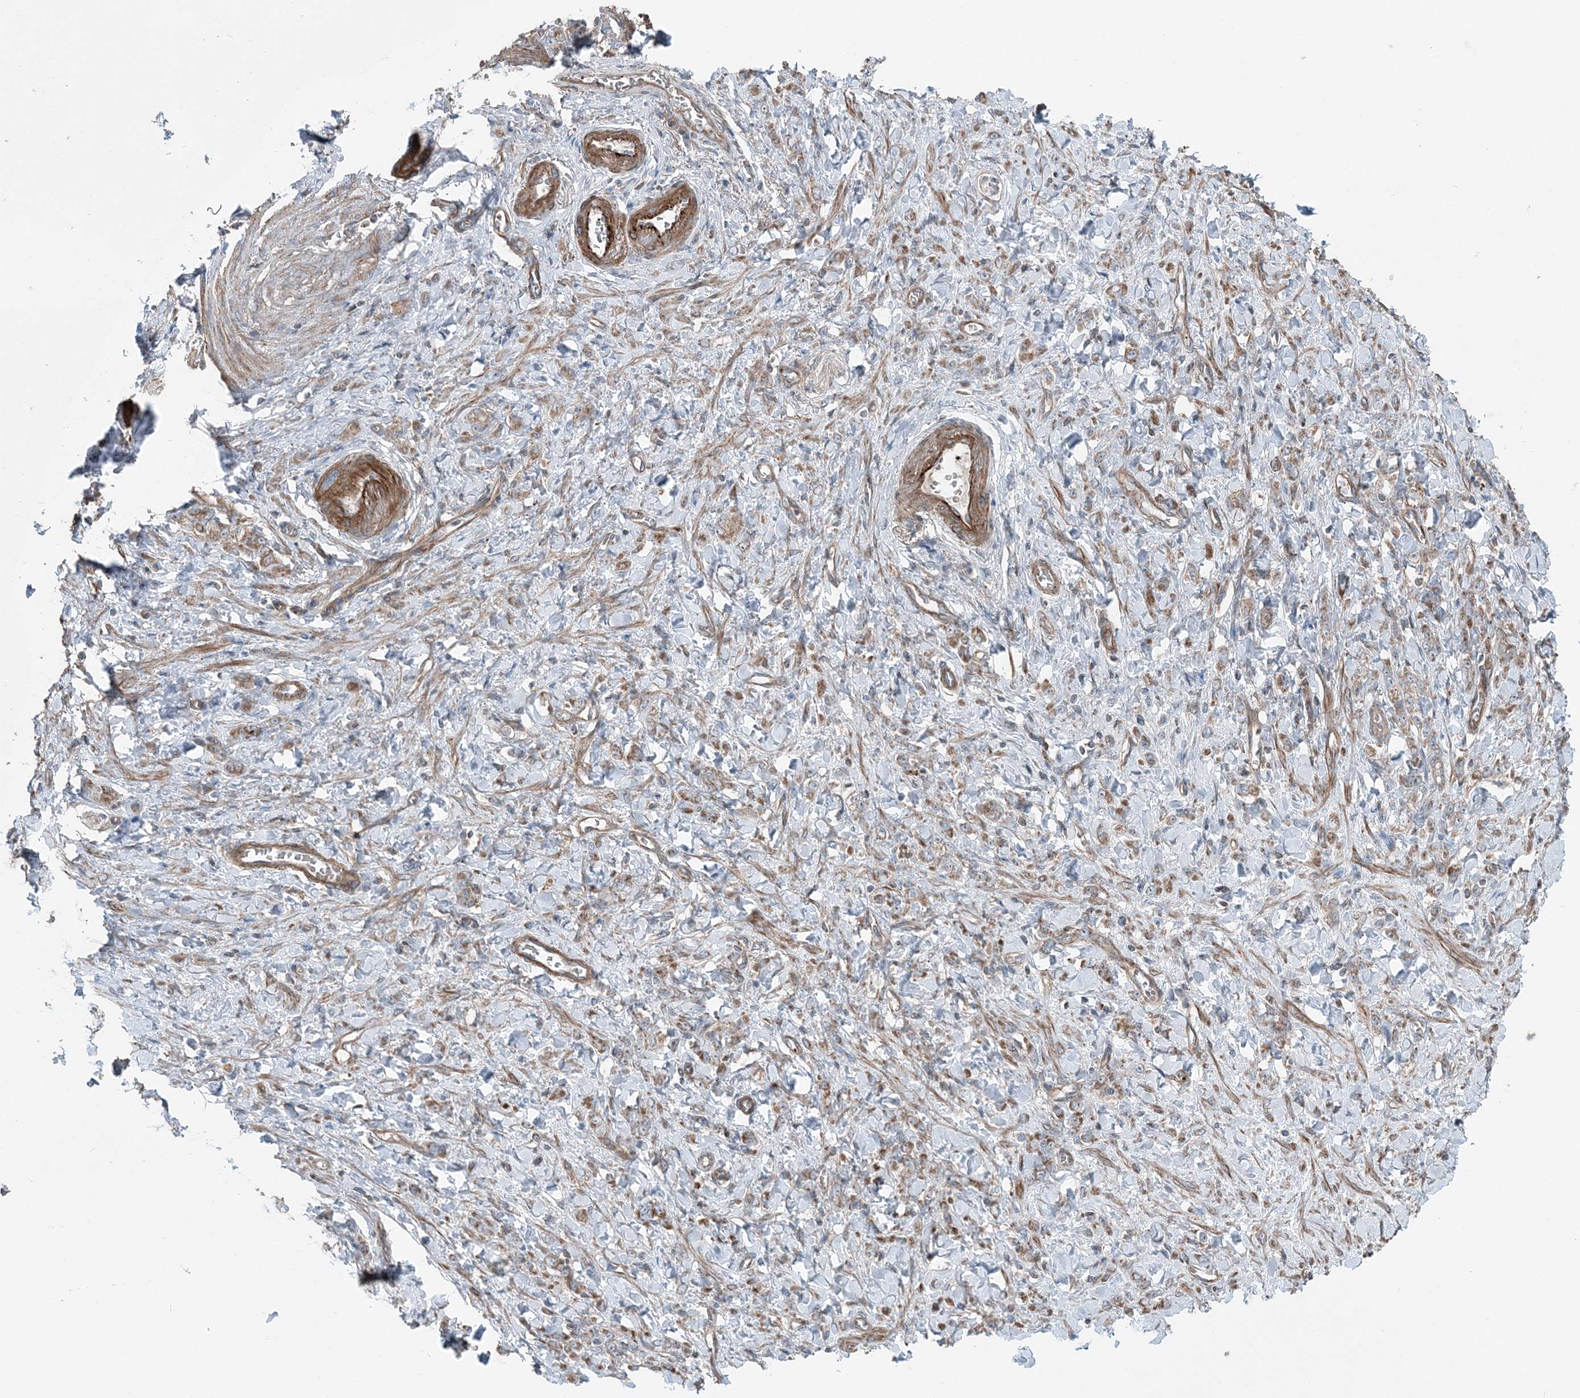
{"staining": {"intensity": "moderate", "quantity": "25%-75%", "location": "cytoplasmic/membranous"}, "tissue": "stomach cancer", "cell_type": "Tumor cells", "image_type": "cancer", "snomed": [{"axis": "morphology", "description": "Normal tissue, NOS"}, {"axis": "morphology", "description": "Adenocarcinoma, NOS"}, {"axis": "topography", "description": "Stomach"}], "caption": "Immunohistochemical staining of stomach cancer (adenocarcinoma) exhibits moderate cytoplasmic/membranous protein positivity in about 25%-75% of tumor cells. (brown staining indicates protein expression, while blue staining denotes nuclei).", "gene": "KY", "patient": {"sex": "male", "age": 82}}